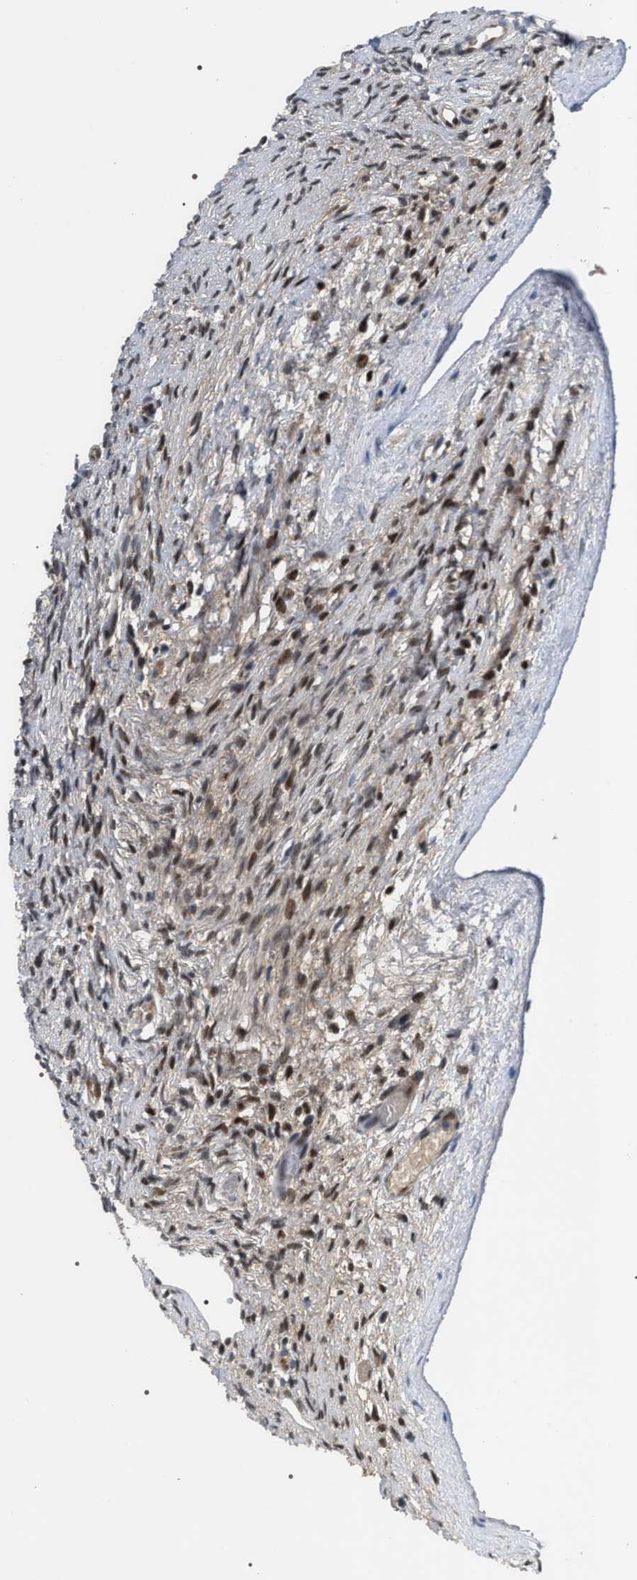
{"staining": {"intensity": "weak", "quantity": "25%-75%", "location": "nuclear"}, "tissue": "ovary", "cell_type": "Ovarian stroma cells", "image_type": "normal", "snomed": [{"axis": "morphology", "description": "Normal tissue, NOS"}, {"axis": "topography", "description": "Ovary"}], "caption": "The image reveals staining of normal ovary, revealing weak nuclear protein positivity (brown color) within ovarian stroma cells. (Stains: DAB (3,3'-diaminobenzidine) in brown, nuclei in blue, Microscopy: brightfield microscopy at high magnification).", "gene": "C7orf25", "patient": {"sex": "female", "age": 33}}